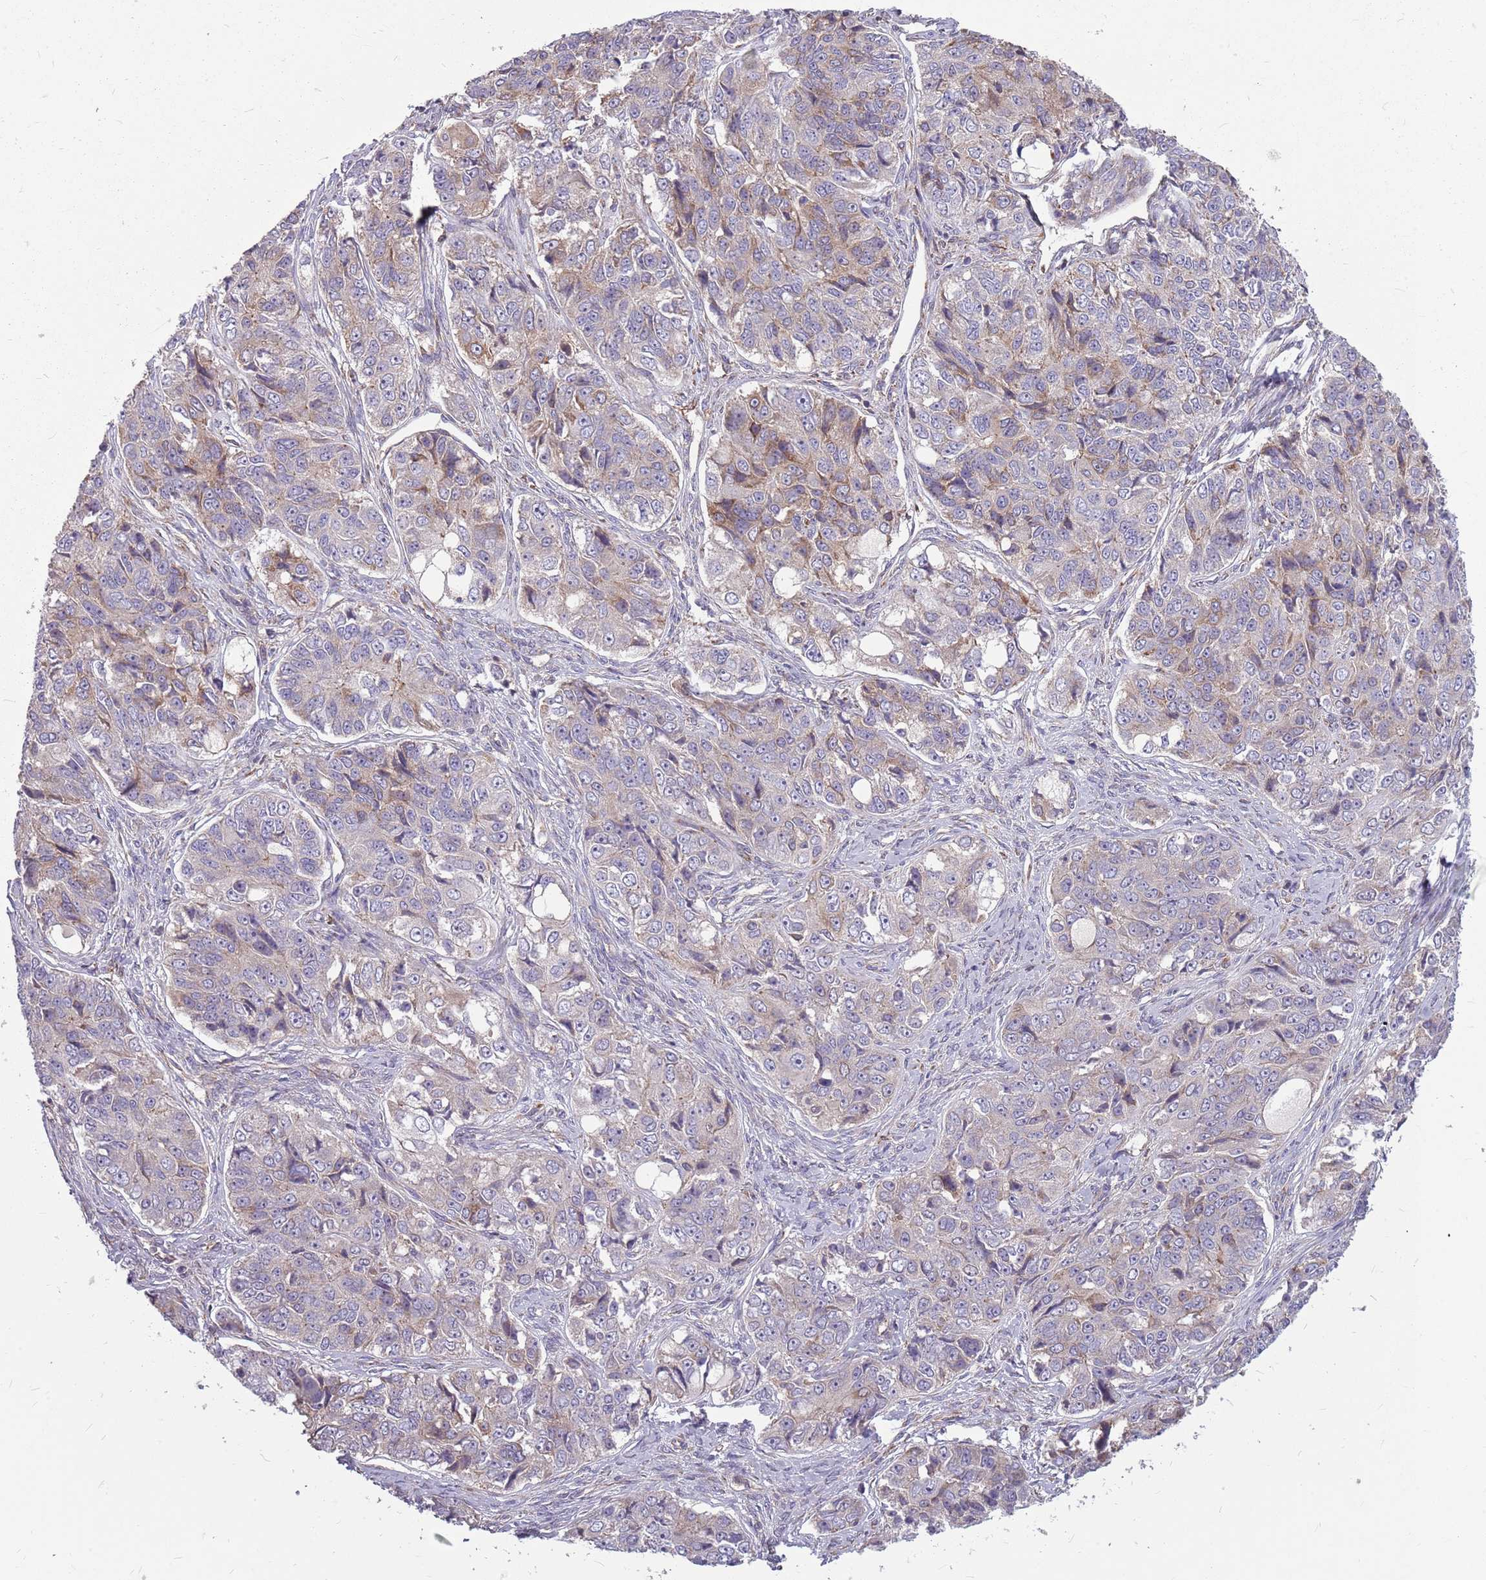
{"staining": {"intensity": "weak", "quantity": "<25%", "location": "cytoplasmic/membranous"}, "tissue": "ovarian cancer", "cell_type": "Tumor cells", "image_type": "cancer", "snomed": [{"axis": "morphology", "description": "Carcinoma, endometroid"}, {"axis": "topography", "description": "Ovary"}], "caption": "The immunohistochemistry photomicrograph has no significant expression in tumor cells of ovarian cancer (endometroid carcinoma) tissue.", "gene": "PPP1R27", "patient": {"sex": "female", "age": 51}}